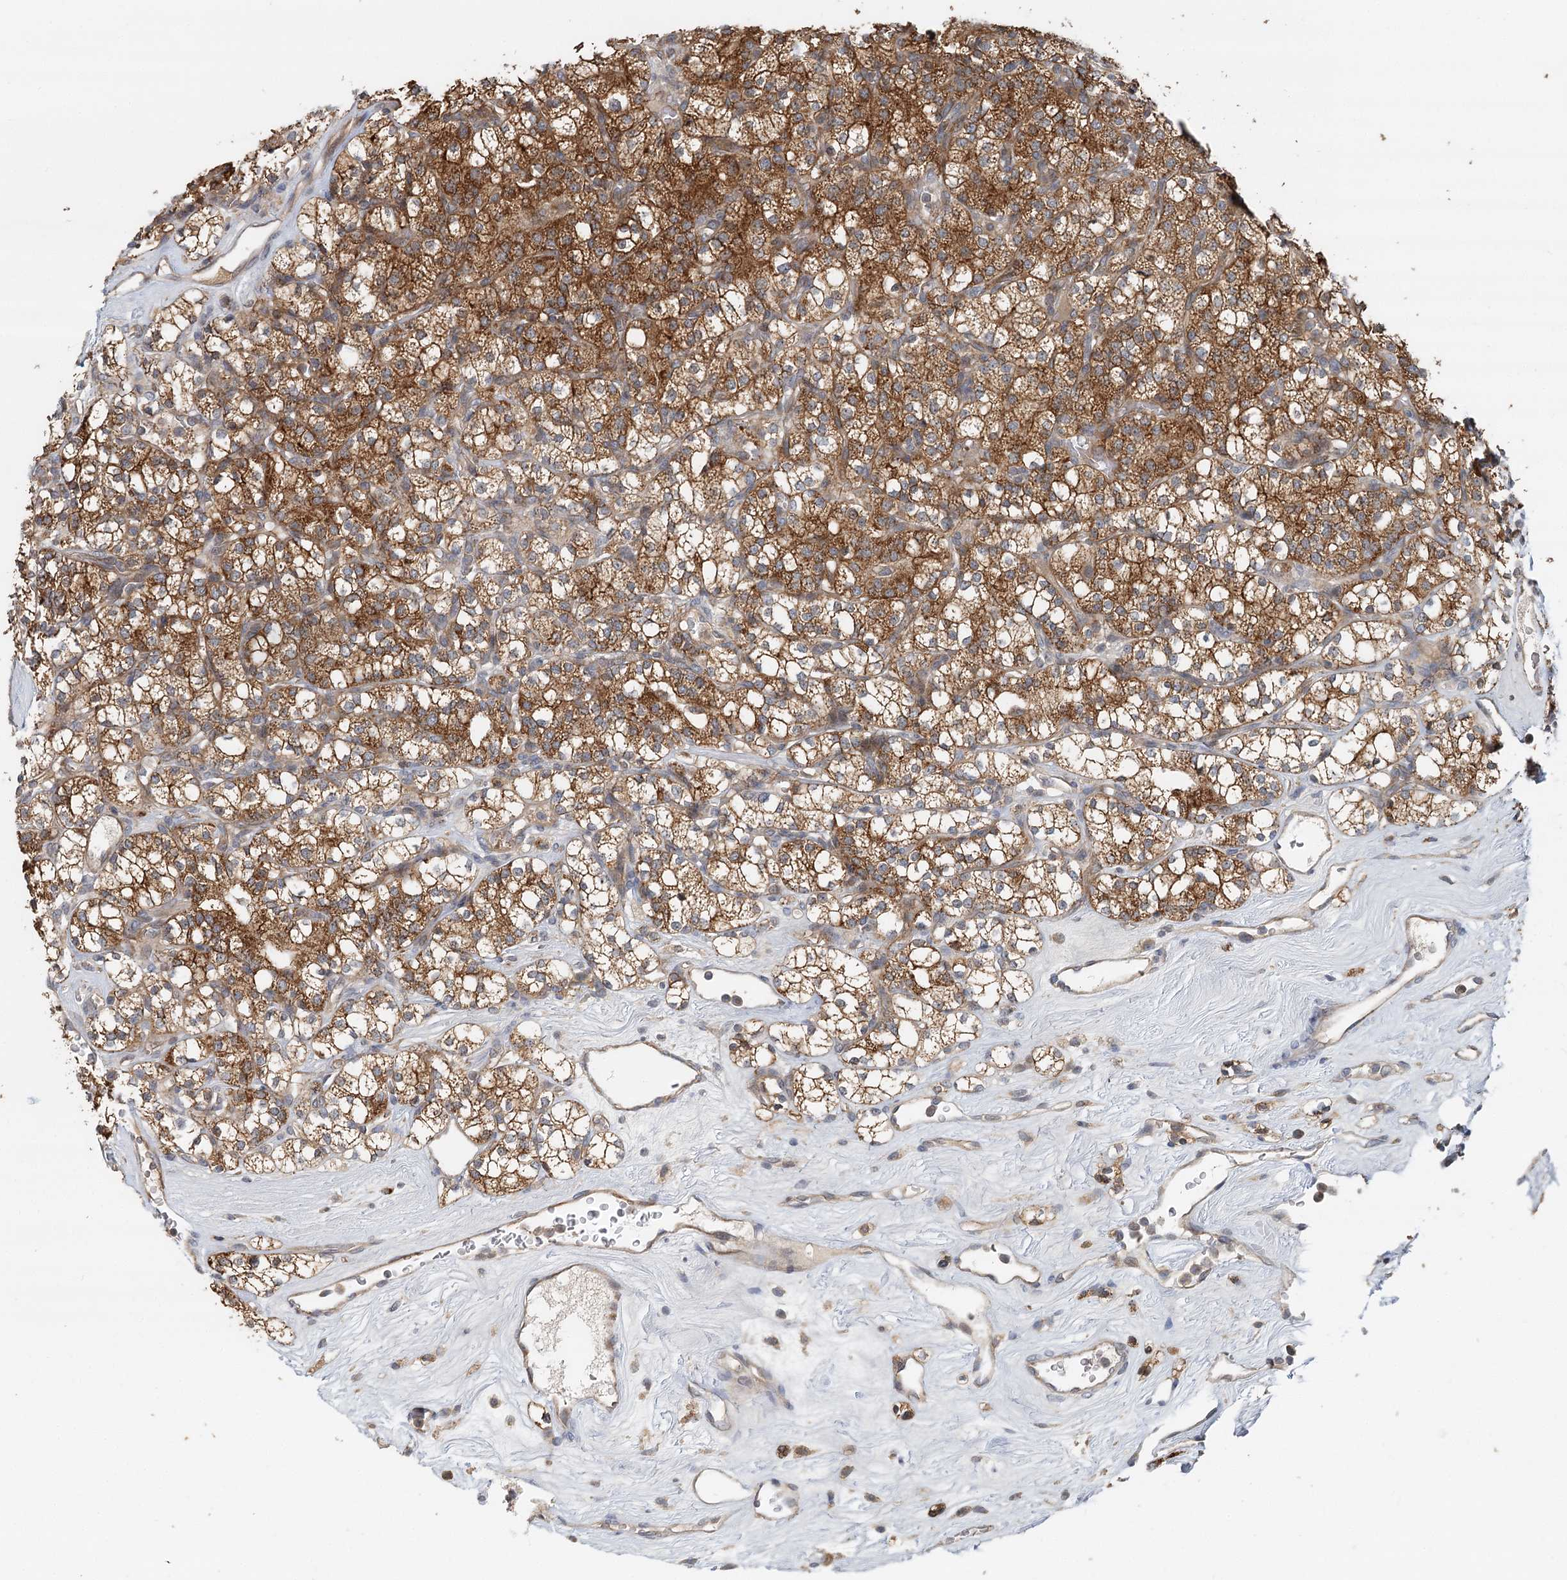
{"staining": {"intensity": "strong", "quantity": ">75%", "location": "cytoplasmic/membranous"}, "tissue": "renal cancer", "cell_type": "Tumor cells", "image_type": "cancer", "snomed": [{"axis": "morphology", "description": "Adenocarcinoma, NOS"}, {"axis": "topography", "description": "Kidney"}], "caption": "Renal cancer tissue exhibits strong cytoplasmic/membranous expression in about >75% of tumor cells", "gene": "RNF111", "patient": {"sex": "male", "age": 77}}